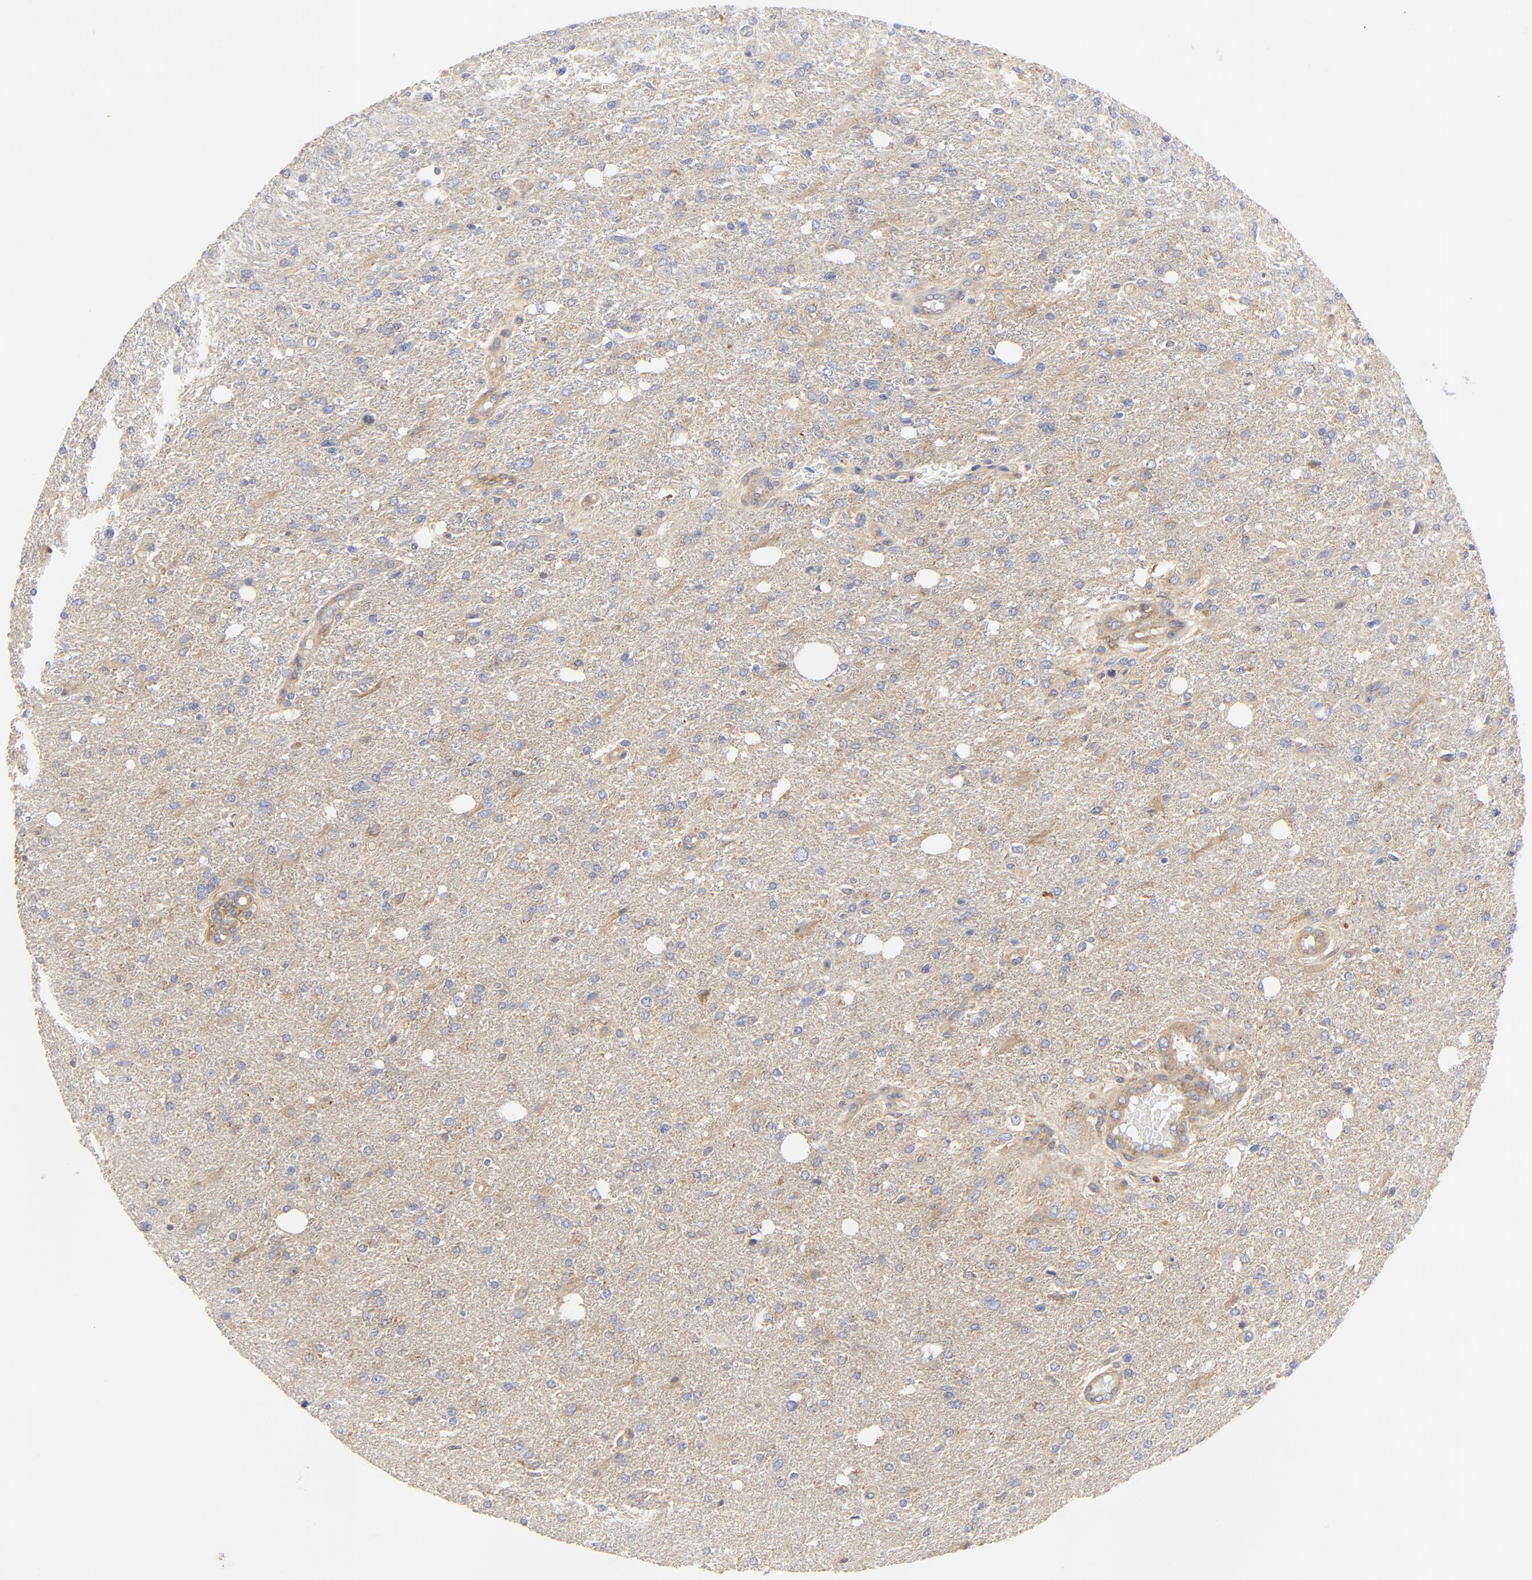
{"staining": {"intensity": "weak", "quantity": "25%-75%", "location": "cytoplasmic/membranous"}, "tissue": "glioma", "cell_type": "Tumor cells", "image_type": "cancer", "snomed": [{"axis": "morphology", "description": "Glioma, malignant, High grade"}, {"axis": "topography", "description": "Cerebral cortex"}], "caption": "Weak cytoplasmic/membranous expression is appreciated in approximately 25%-75% of tumor cells in glioma. (DAB (3,3'-diaminobenzidine) = brown stain, brightfield microscopy at high magnification).", "gene": "RABEP1", "patient": {"sex": "male", "age": 76}}